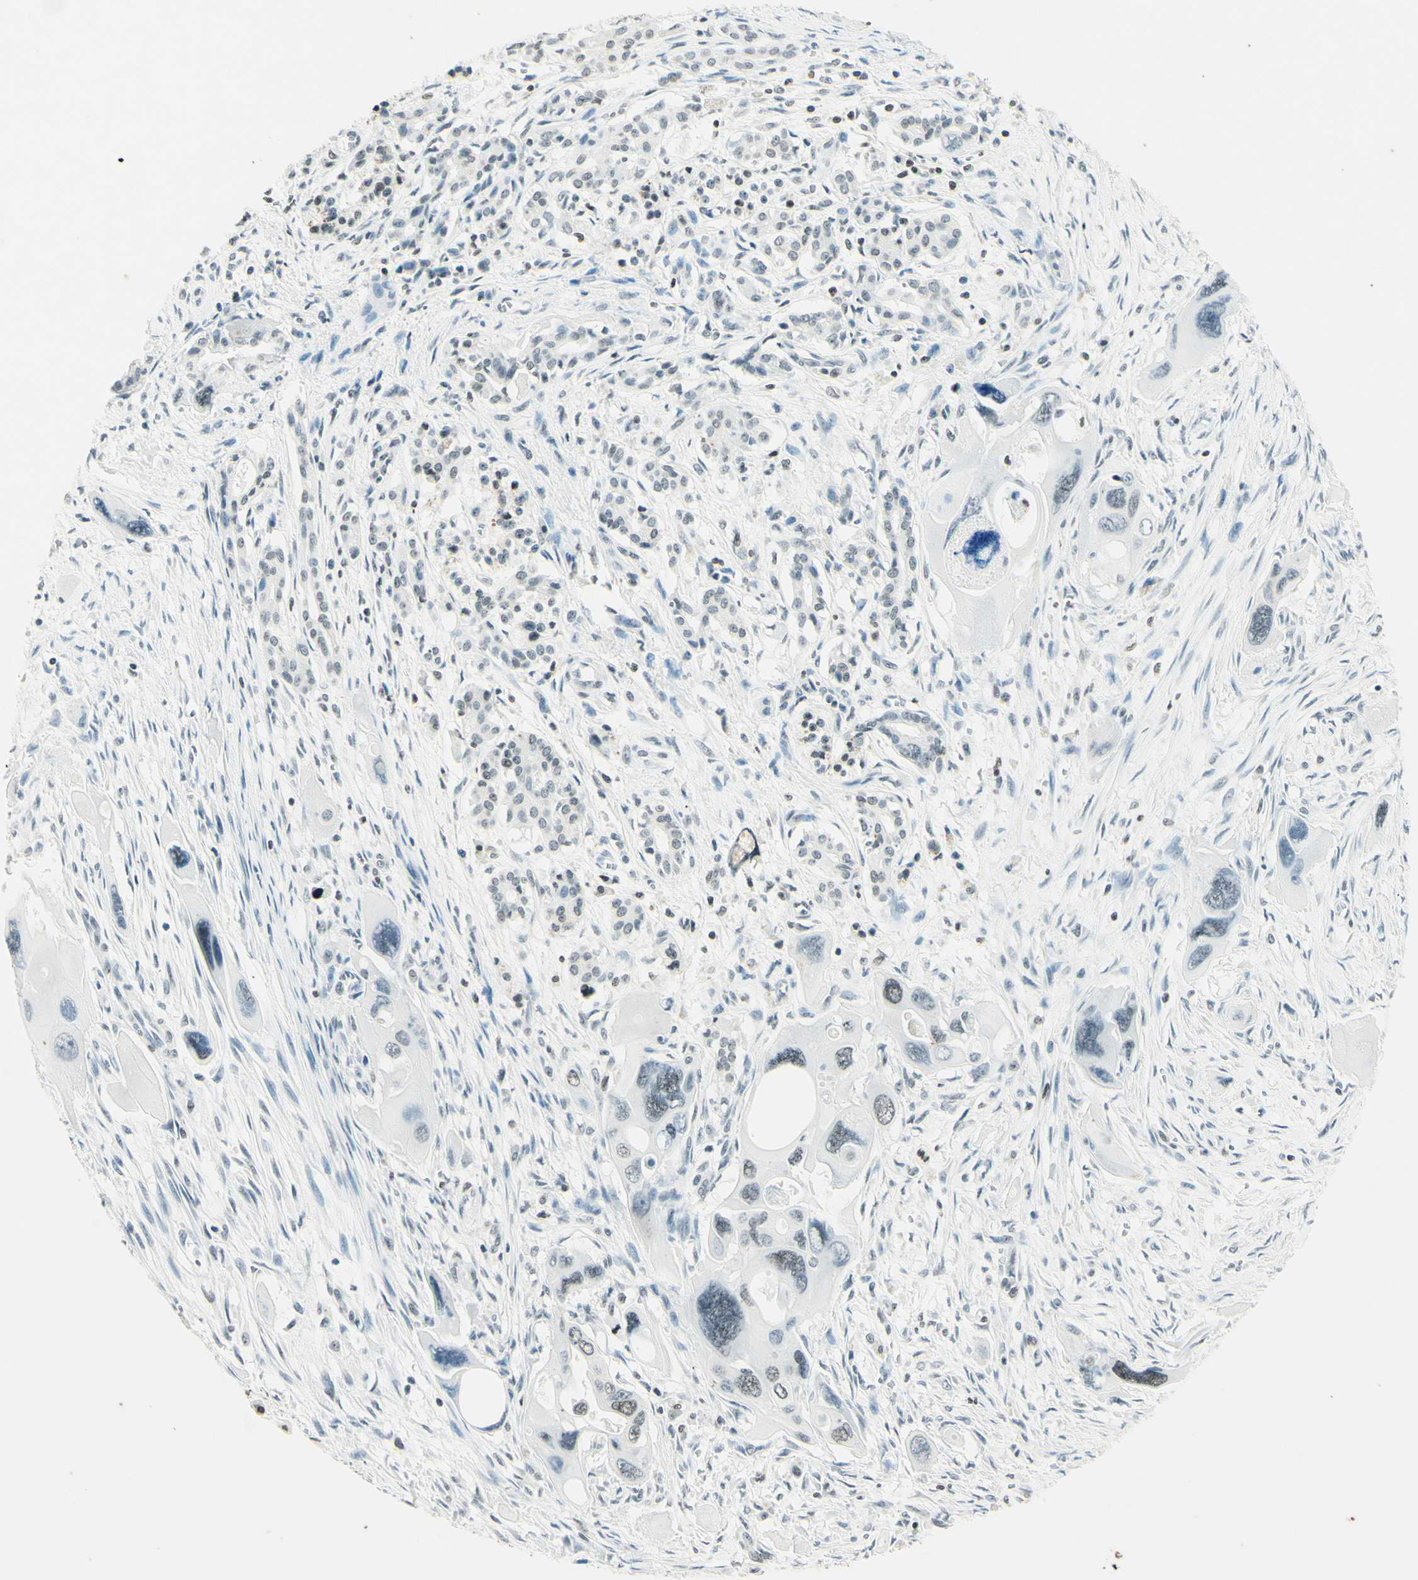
{"staining": {"intensity": "weak", "quantity": "<25%", "location": "nuclear"}, "tissue": "pancreatic cancer", "cell_type": "Tumor cells", "image_type": "cancer", "snomed": [{"axis": "morphology", "description": "Adenocarcinoma, NOS"}, {"axis": "topography", "description": "Pancreas"}], "caption": "An IHC histopathology image of pancreatic cancer is shown. There is no staining in tumor cells of pancreatic cancer. (DAB (3,3'-diaminobenzidine) immunohistochemistry (IHC) with hematoxylin counter stain).", "gene": "MSH2", "patient": {"sex": "male", "age": 73}}